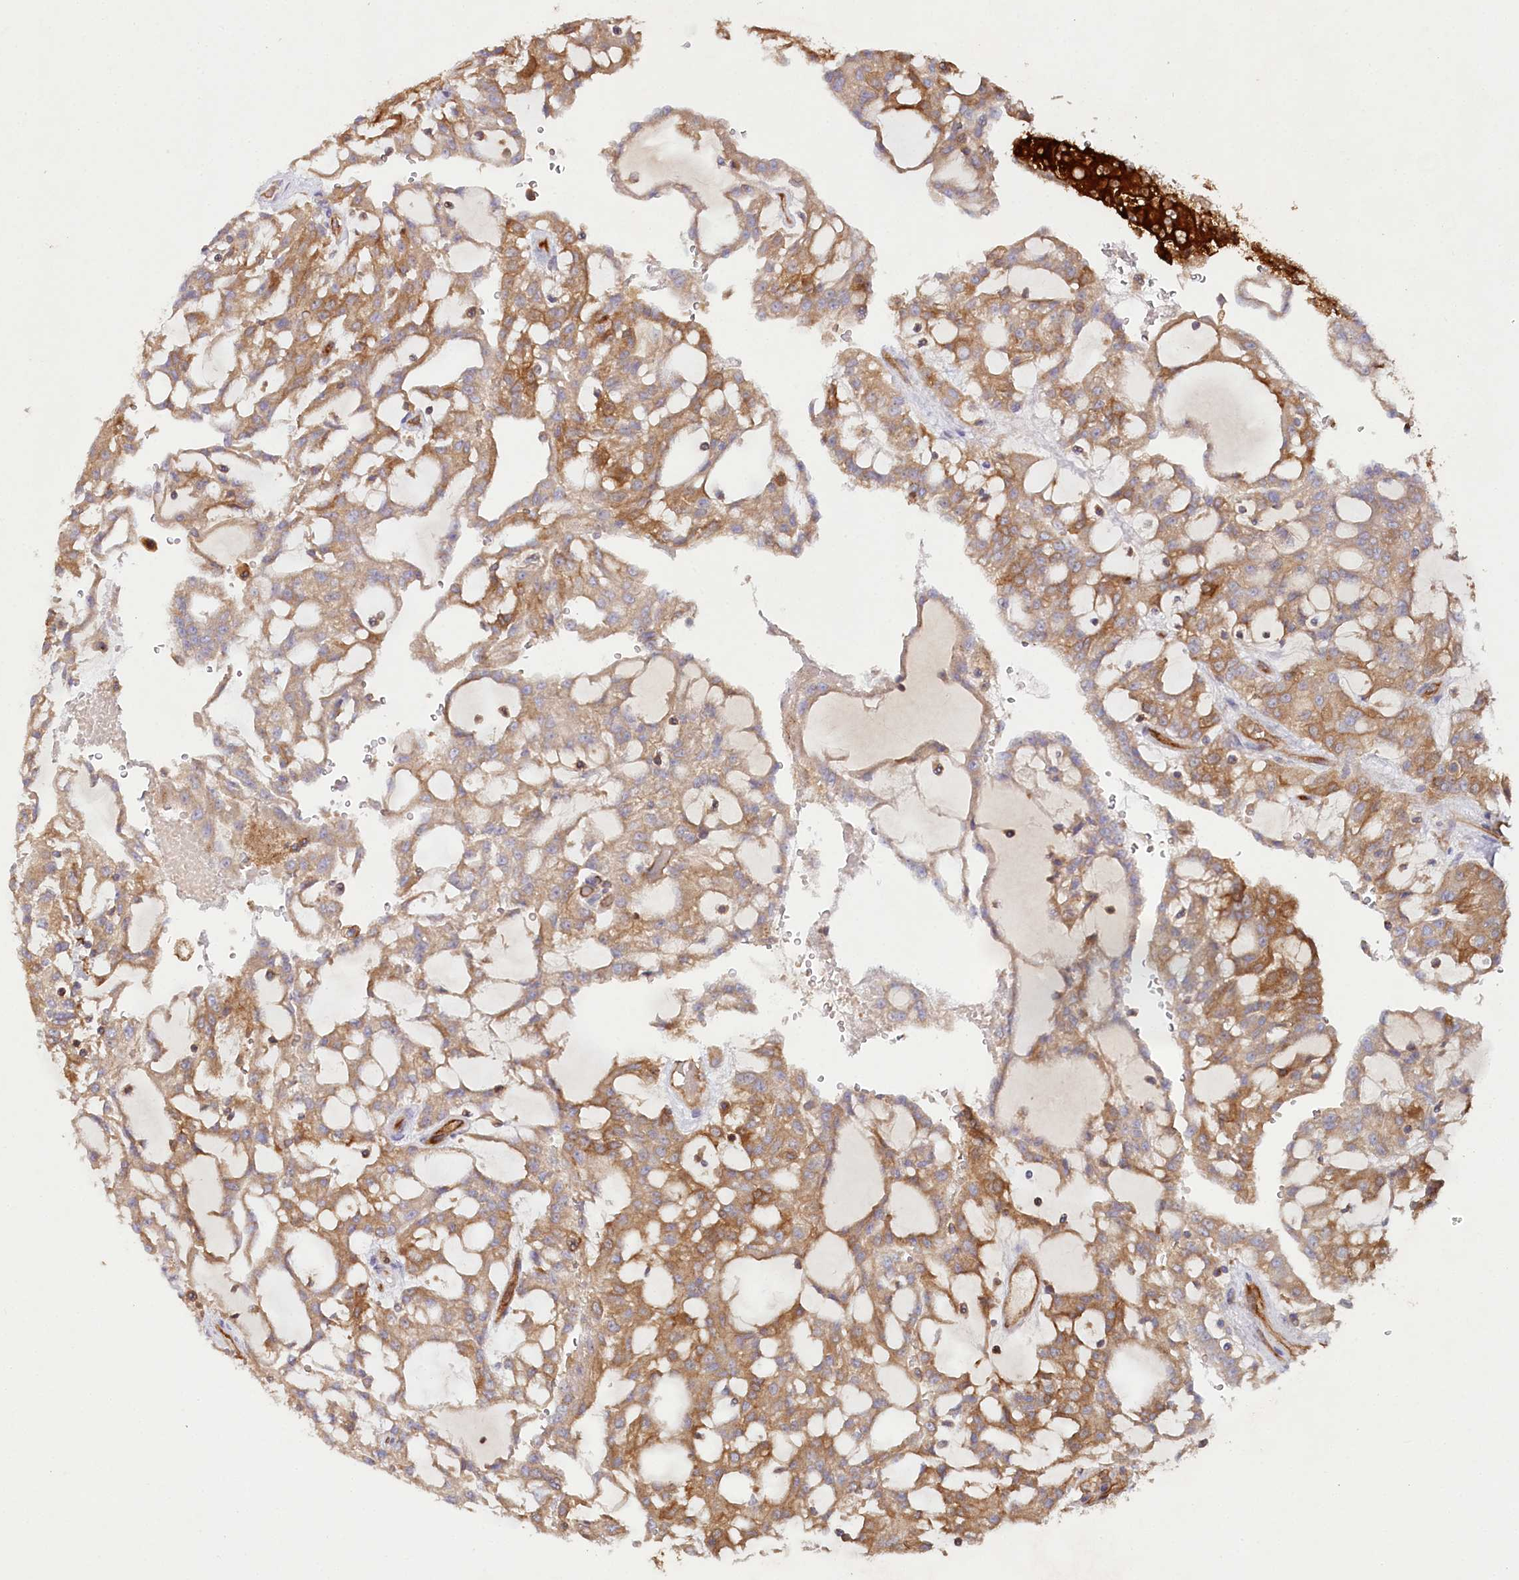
{"staining": {"intensity": "moderate", "quantity": ">75%", "location": "cytoplasmic/membranous"}, "tissue": "renal cancer", "cell_type": "Tumor cells", "image_type": "cancer", "snomed": [{"axis": "morphology", "description": "Adenocarcinoma, NOS"}, {"axis": "topography", "description": "Kidney"}], "caption": "Renal cancer was stained to show a protein in brown. There is medium levels of moderate cytoplasmic/membranous positivity in about >75% of tumor cells.", "gene": "RBP5", "patient": {"sex": "male", "age": 63}}